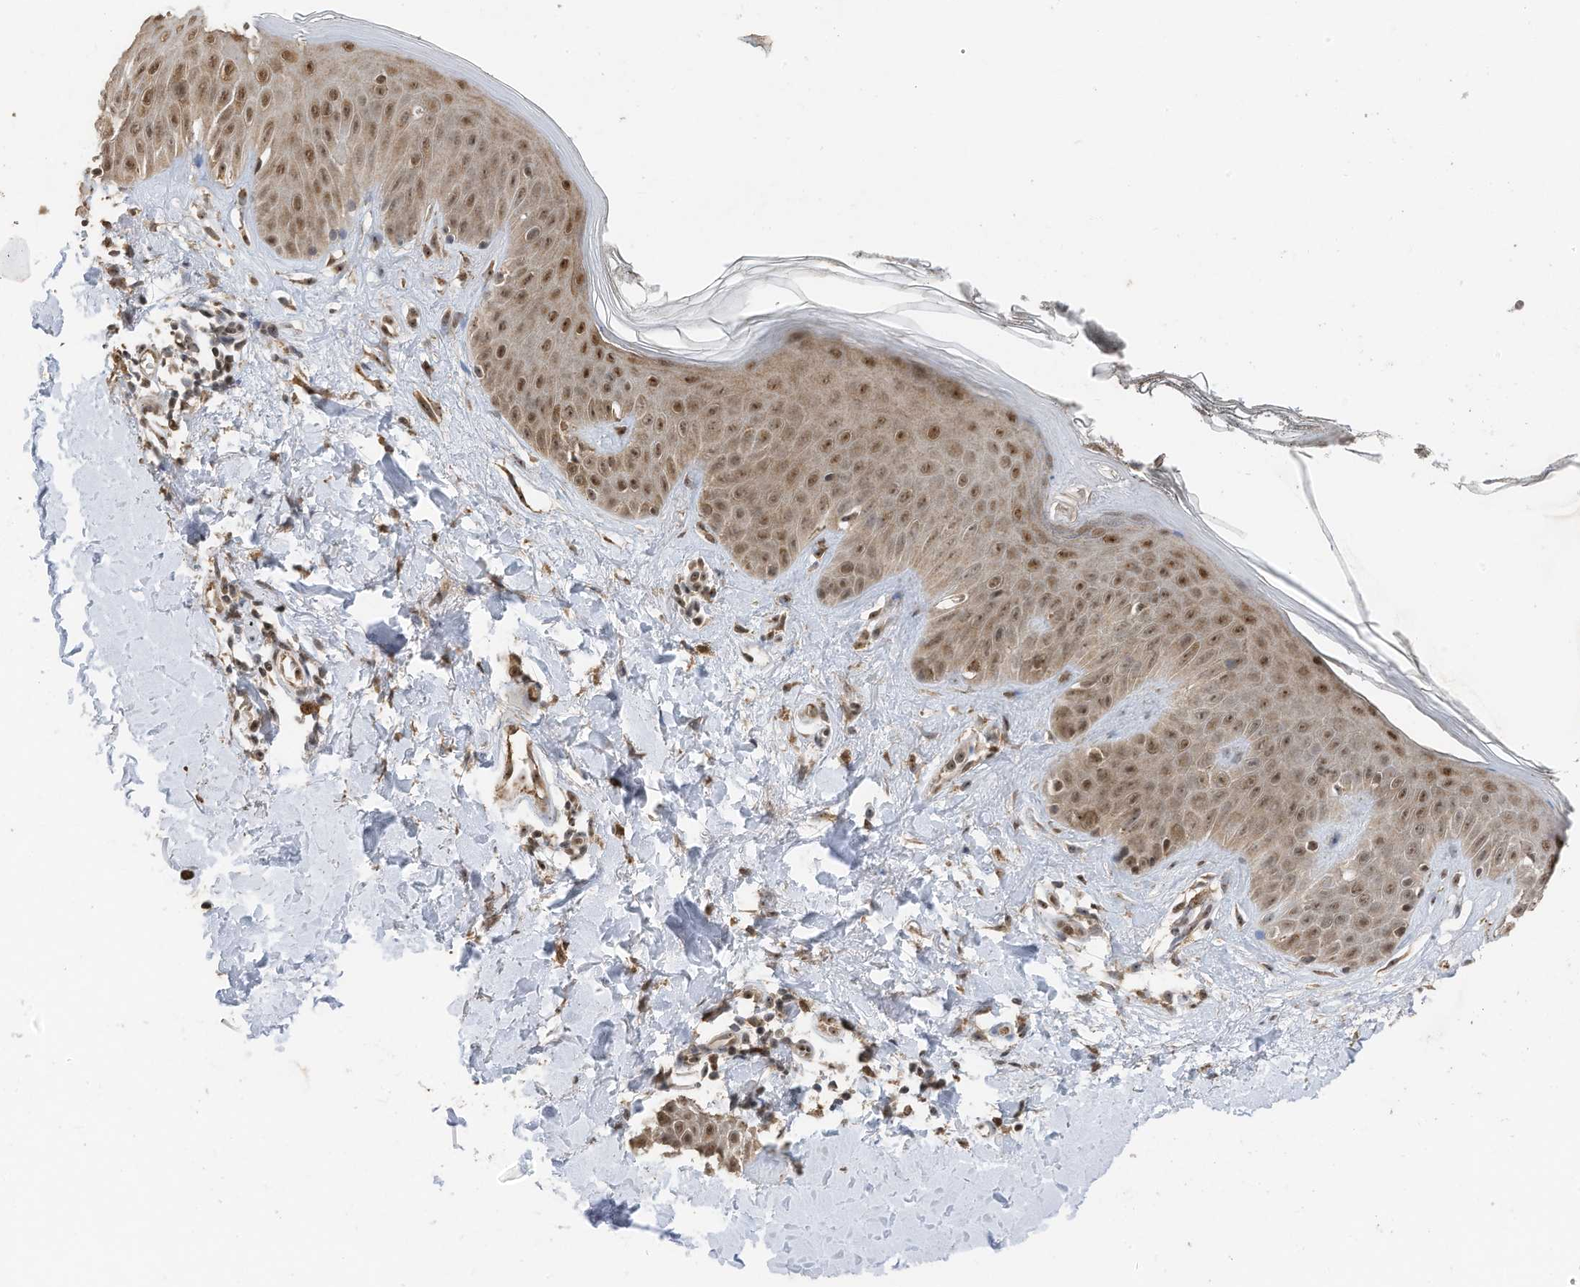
{"staining": {"intensity": "moderate", "quantity": ">75%", "location": "cytoplasmic/membranous,nuclear"}, "tissue": "skin", "cell_type": "Fibroblasts", "image_type": "normal", "snomed": [{"axis": "morphology", "description": "Normal tissue, NOS"}, {"axis": "topography", "description": "Skin"}], "caption": "Fibroblasts display medium levels of moderate cytoplasmic/membranous,nuclear expression in about >75% of cells in benign skin.", "gene": "ERLEC1", "patient": {"sex": "female", "age": 64}}